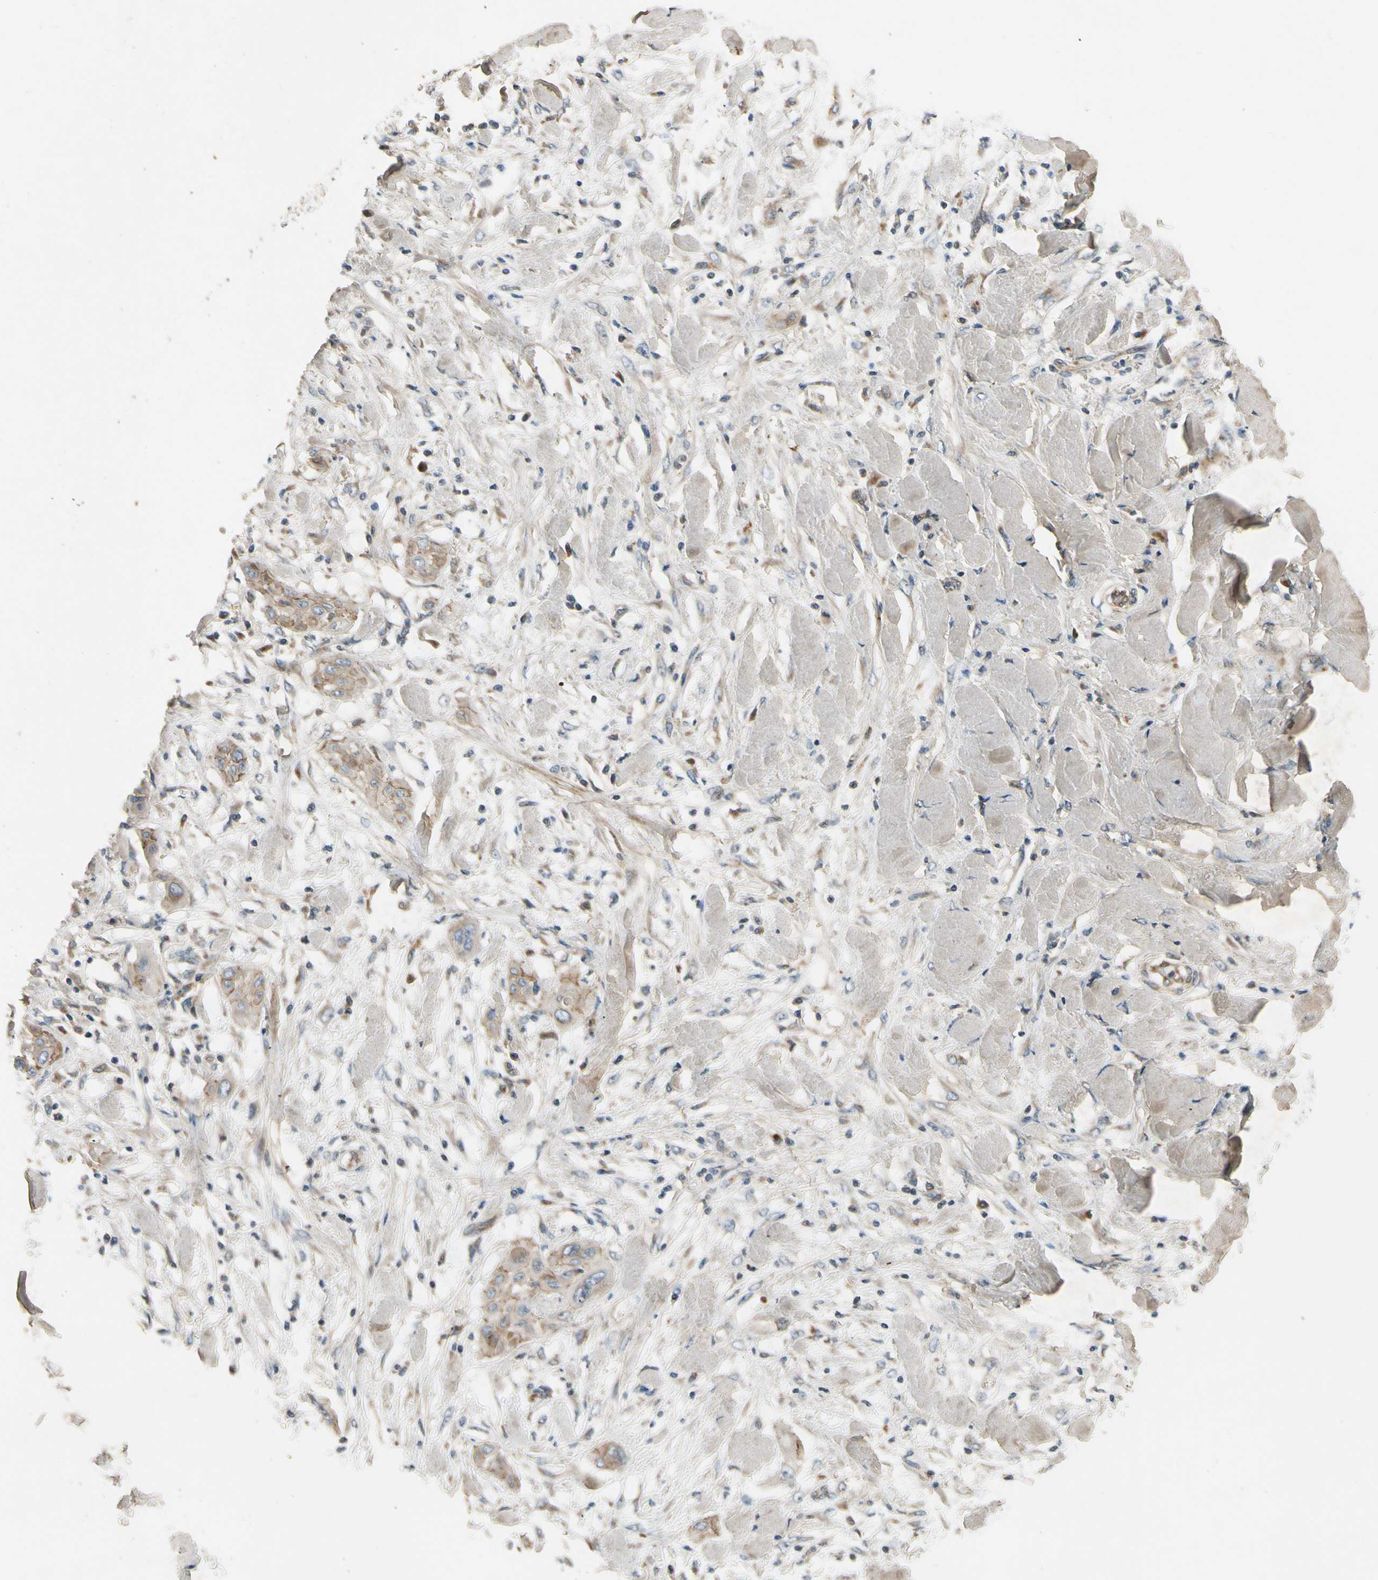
{"staining": {"intensity": "weak", "quantity": ">75%", "location": "cytoplasmic/membranous"}, "tissue": "lung cancer", "cell_type": "Tumor cells", "image_type": "cancer", "snomed": [{"axis": "morphology", "description": "Squamous cell carcinoma, NOS"}, {"axis": "topography", "description": "Lung"}], "caption": "This histopathology image shows immunohistochemistry (IHC) staining of human lung cancer, with low weak cytoplasmic/membranous positivity in about >75% of tumor cells.", "gene": "MST1R", "patient": {"sex": "female", "age": 47}}